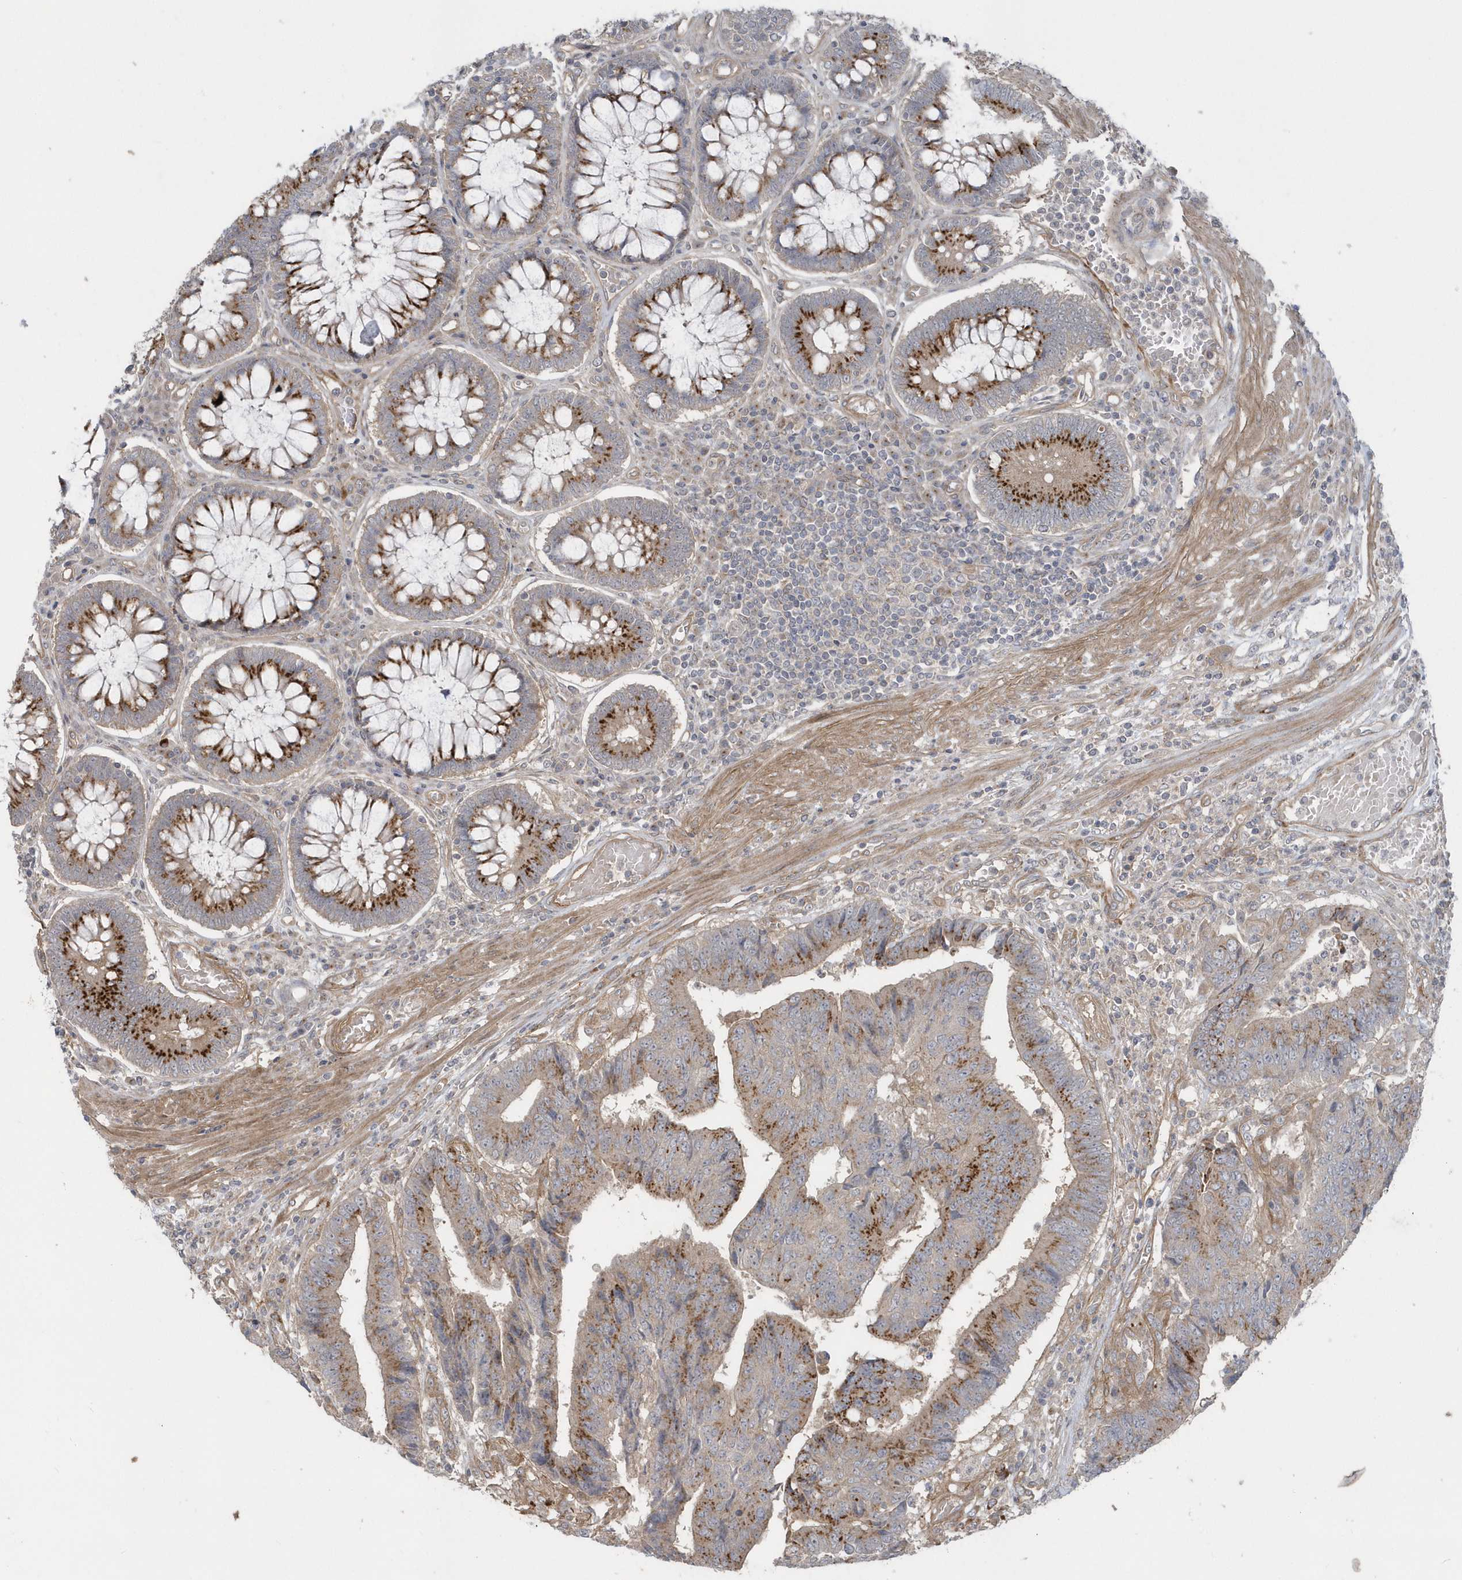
{"staining": {"intensity": "moderate", "quantity": "25%-75%", "location": "cytoplasmic/membranous"}, "tissue": "colorectal cancer", "cell_type": "Tumor cells", "image_type": "cancer", "snomed": [{"axis": "morphology", "description": "Adenocarcinoma, NOS"}, {"axis": "topography", "description": "Rectum"}], "caption": "This is an image of immunohistochemistry staining of colorectal adenocarcinoma, which shows moderate staining in the cytoplasmic/membranous of tumor cells.", "gene": "ACTR1A", "patient": {"sex": "male", "age": 84}}